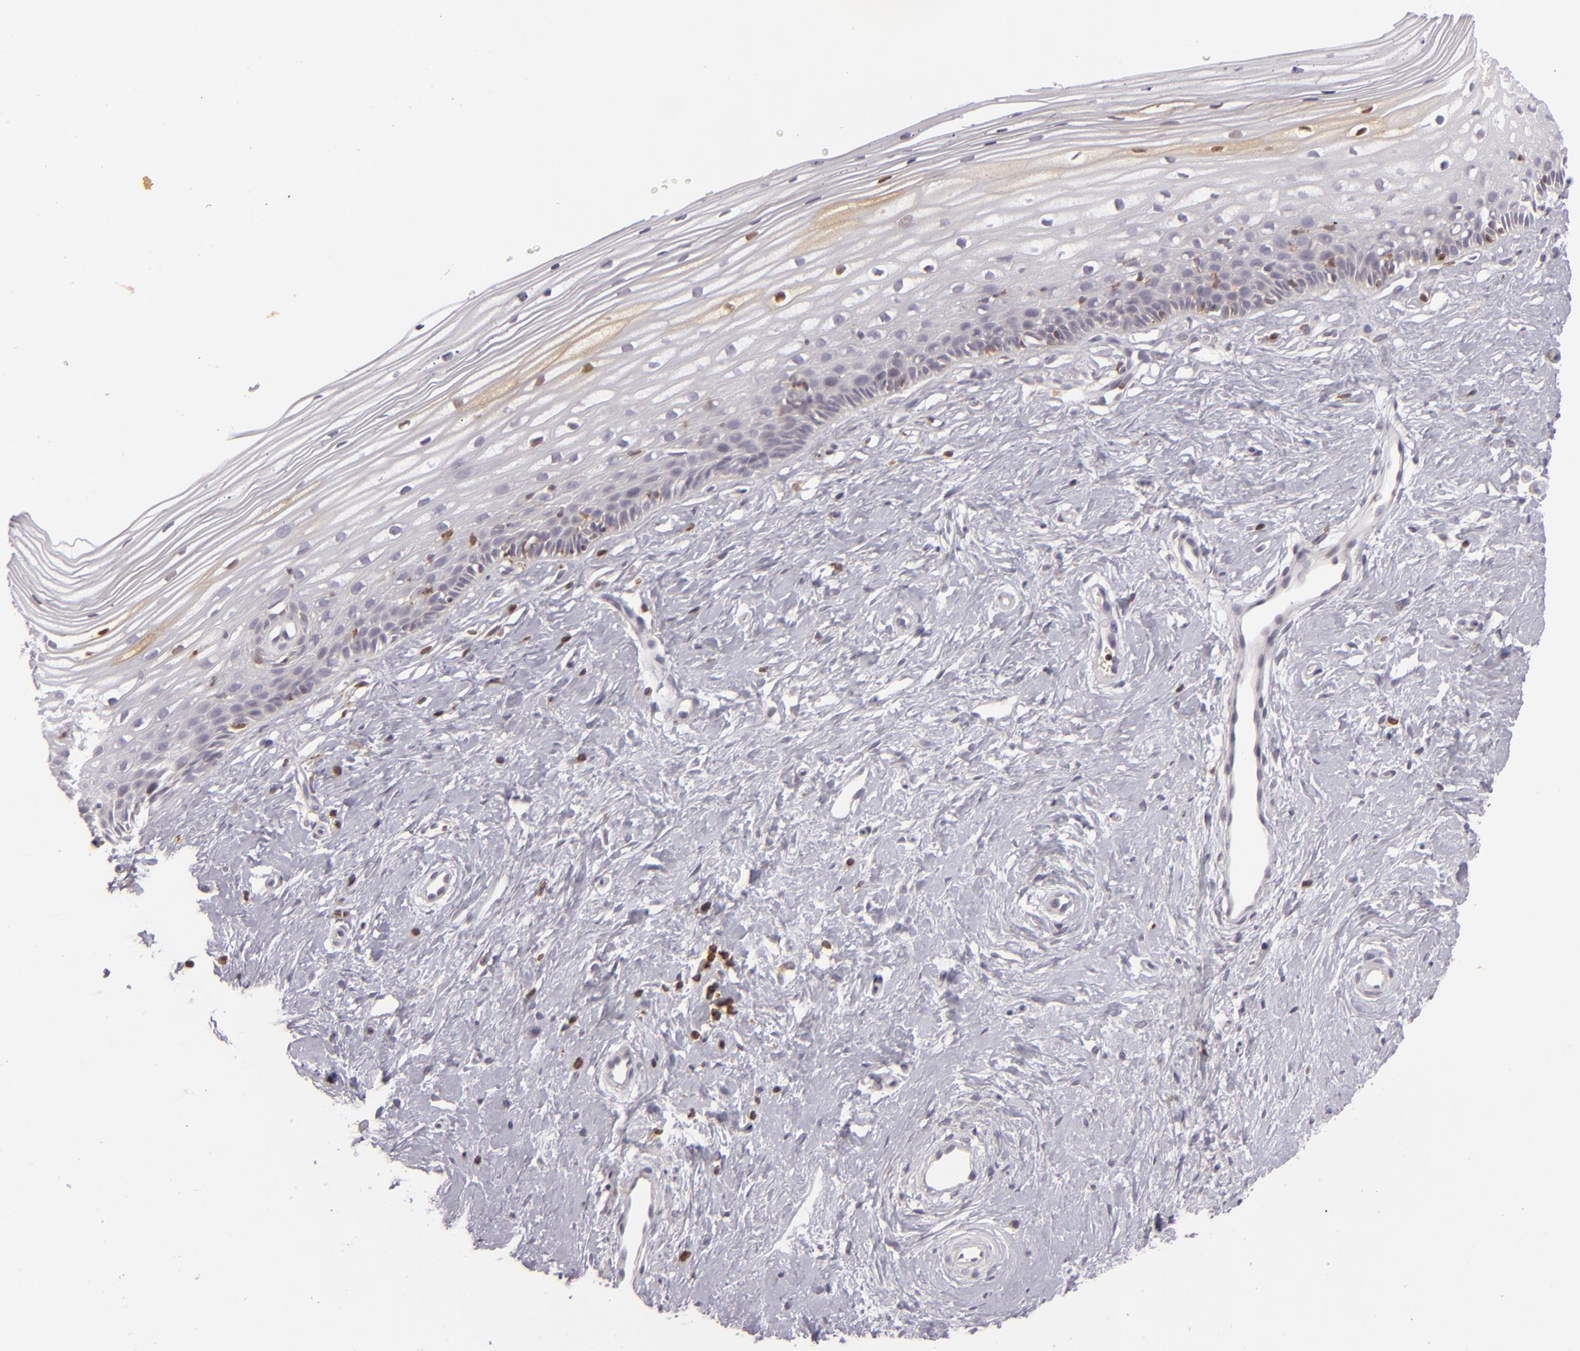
{"staining": {"intensity": "negative", "quantity": "none", "location": "none"}, "tissue": "cervix", "cell_type": "Glandular cells", "image_type": "normal", "snomed": [{"axis": "morphology", "description": "Normal tissue, NOS"}, {"axis": "topography", "description": "Cervix"}], "caption": "Protein analysis of benign cervix displays no significant expression in glandular cells. (Stains: DAB immunohistochemistry with hematoxylin counter stain, Microscopy: brightfield microscopy at high magnification).", "gene": "APOBEC3G", "patient": {"sex": "female", "age": 40}}